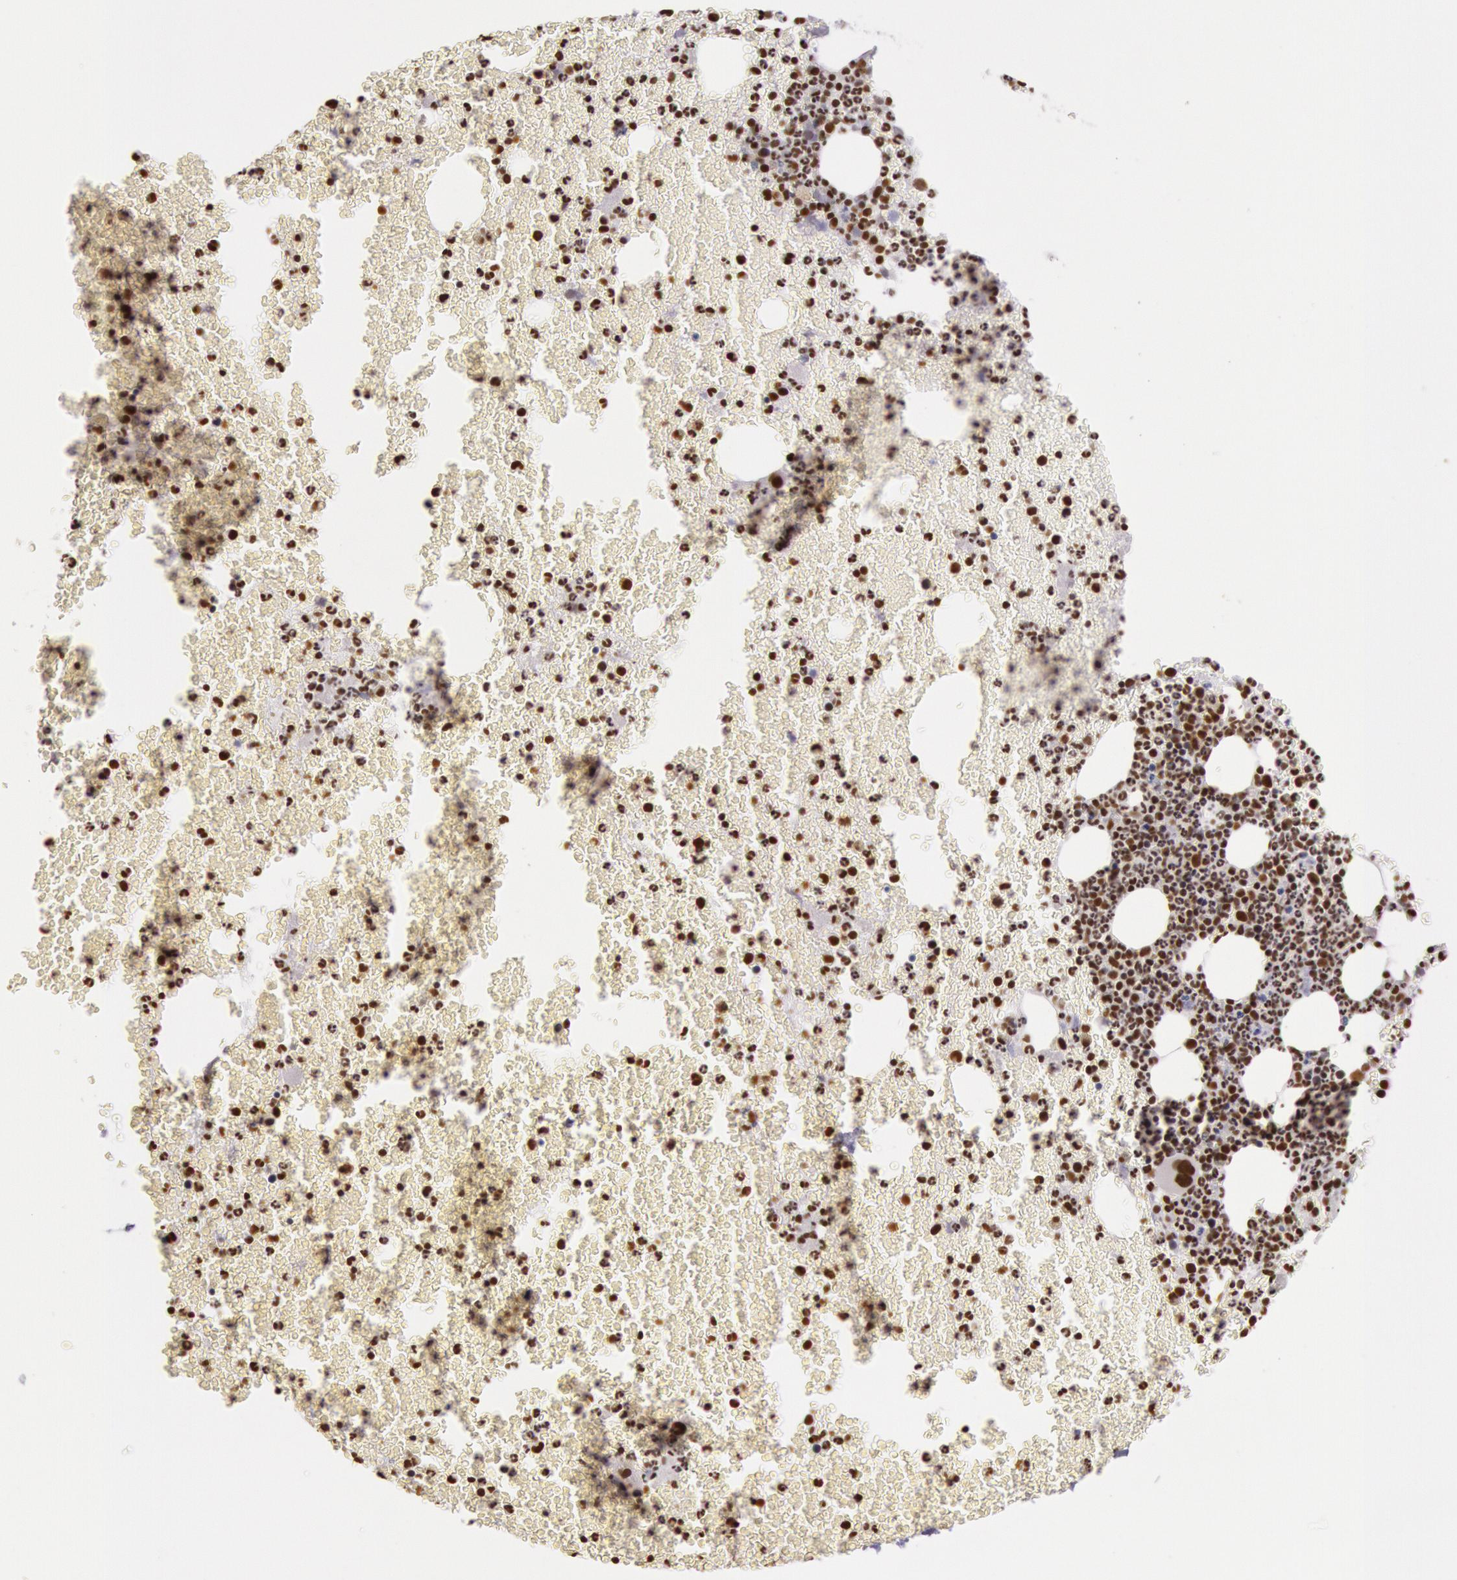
{"staining": {"intensity": "strong", "quantity": ">75%", "location": "nuclear"}, "tissue": "bone marrow", "cell_type": "Hematopoietic cells", "image_type": "normal", "snomed": [{"axis": "morphology", "description": "Normal tissue, NOS"}, {"axis": "topography", "description": "Bone marrow"}], "caption": "DAB immunohistochemical staining of benign human bone marrow shows strong nuclear protein staining in approximately >75% of hematopoietic cells. (IHC, brightfield microscopy, high magnification).", "gene": "HNRNPH1", "patient": {"sex": "female", "age": 53}}